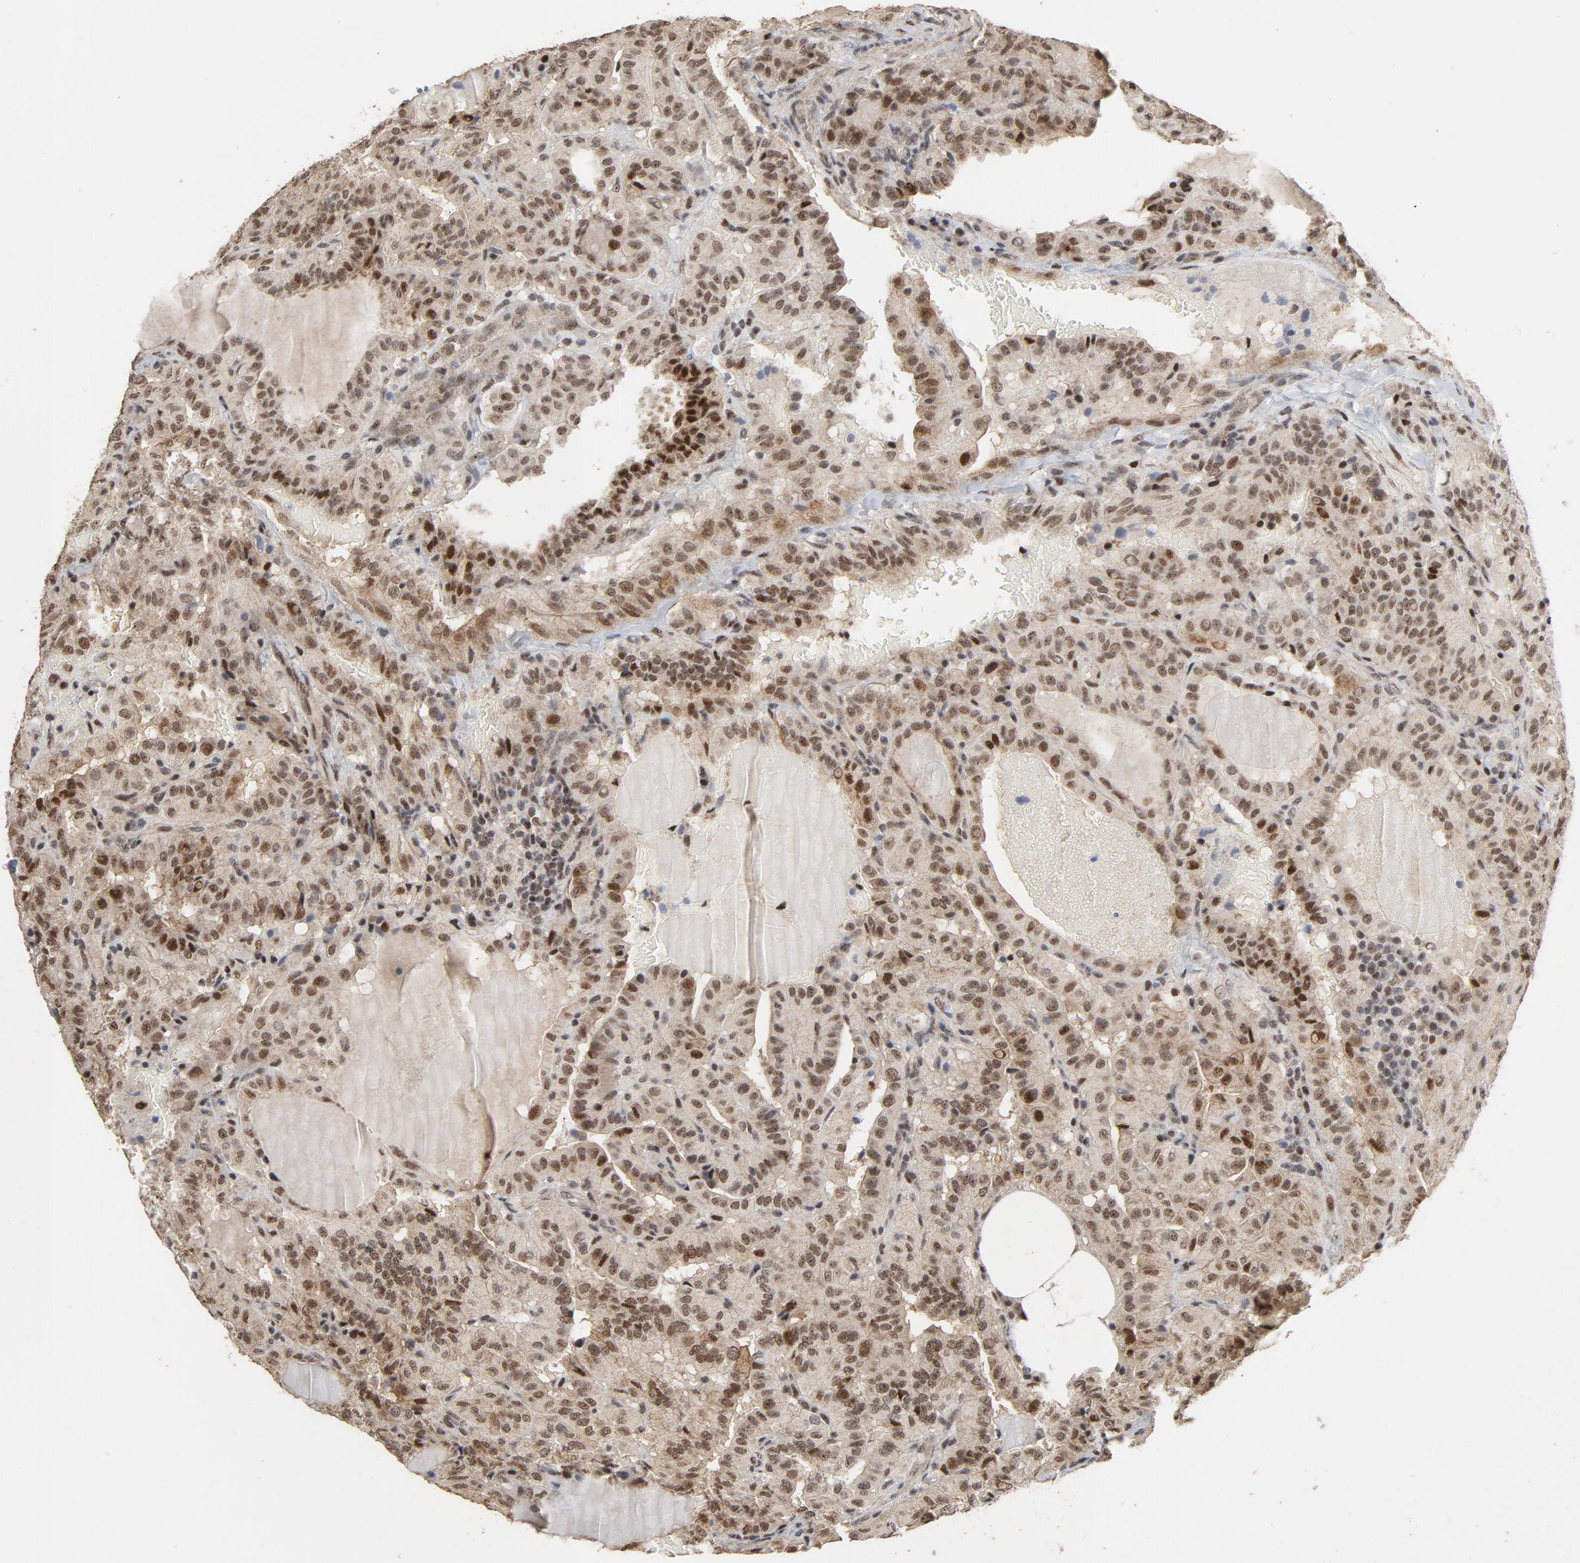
{"staining": {"intensity": "moderate", "quantity": ">75%", "location": "nuclear"}, "tissue": "thyroid cancer", "cell_type": "Tumor cells", "image_type": "cancer", "snomed": [{"axis": "morphology", "description": "Papillary adenocarcinoma, NOS"}, {"axis": "topography", "description": "Thyroid gland"}], "caption": "Thyroid cancer (papillary adenocarcinoma) stained for a protein (brown) demonstrates moderate nuclear positive expression in approximately >75% of tumor cells.", "gene": "TP53RK", "patient": {"sex": "male", "age": 77}}